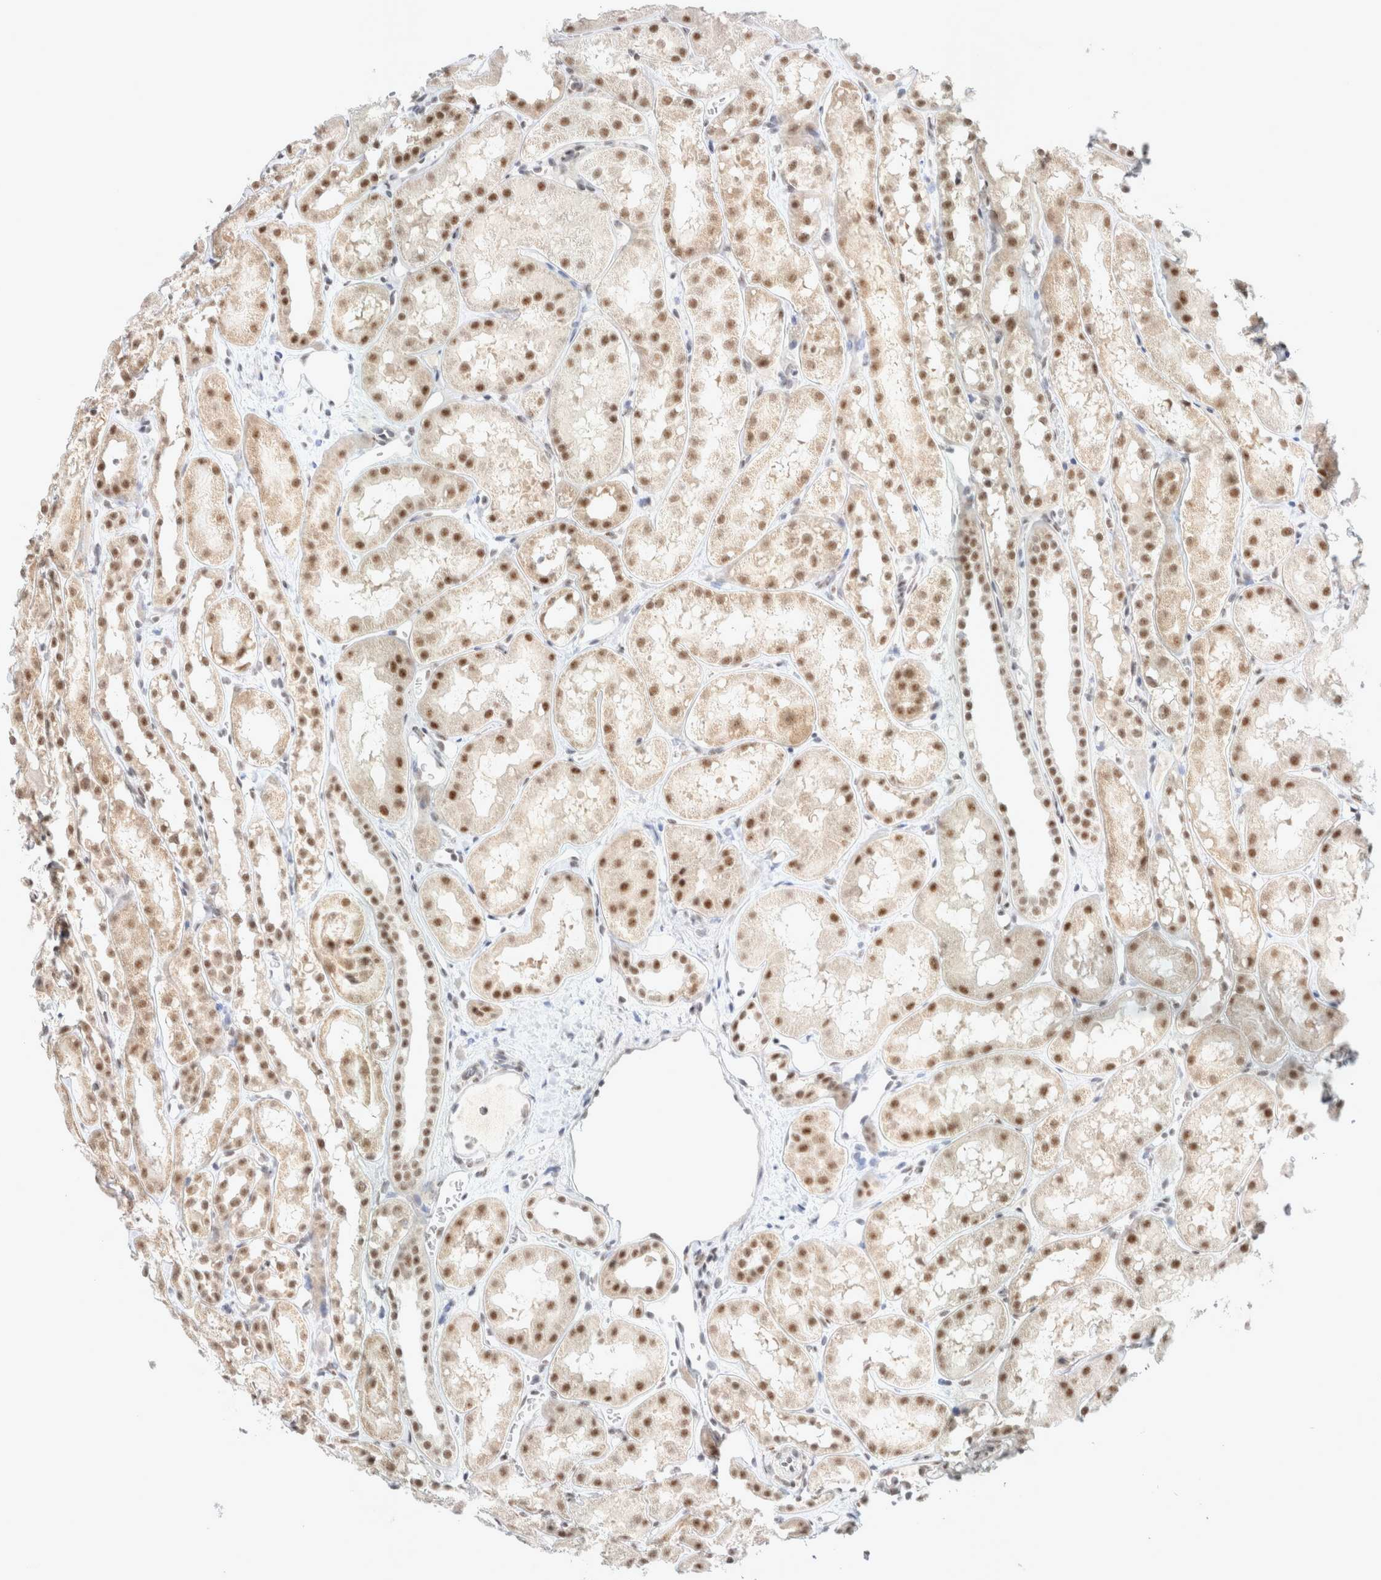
{"staining": {"intensity": "weak", "quantity": "25%-75%", "location": "nuclear"}, "tissue": "kidney", "cell_type": "Cells in glomeruli", "image_type": "normal", "snomed": [{"axis": "morphology", "description": "Normal tissue, NOS"}, {"axis": "topography", "description": "Kidney"}], "caption": "Protein staining of benign kidney shows weak nuclear staining in approximately 25%-75% of cells in glomeruli. The staining was performed using DAB to visualize the protein expression in brown, while the nuclei were stained in blue with hematoxylin (Magnification: 20x).", "gene": "TRMT12", "patient": {"sex": "male", "age": 16}}